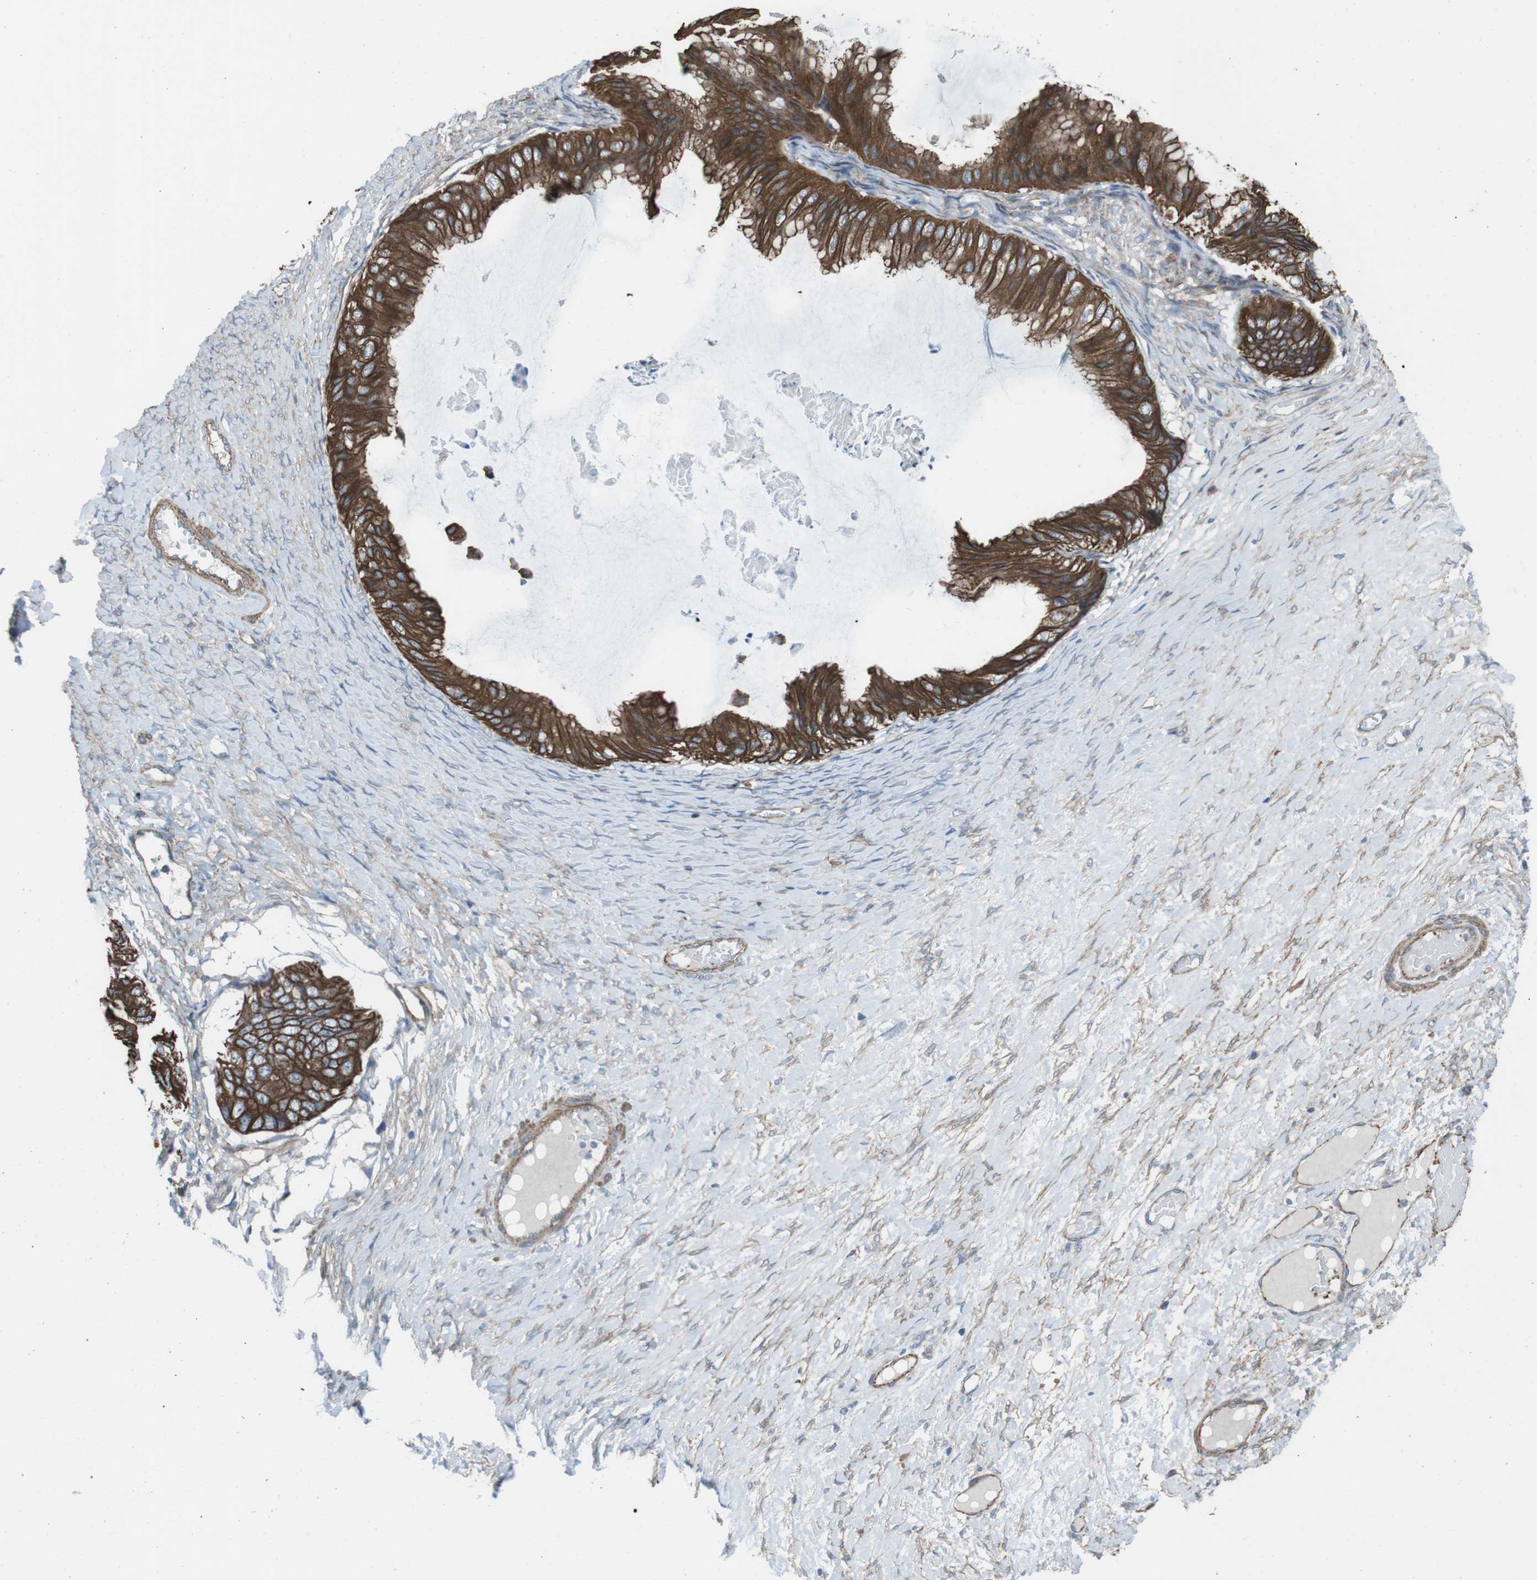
{"staining": {"intensity": "strong", "quantity": ">75%", "location": "cytoplasmic/membranous"}, "tissue": "ovarian cancer", "cell_type": "Tumor cells", "image_type": "cancer", "snomed": [{"axis": "morphology", "description": "Cystadenocarcinoma, mucinous, NOS"}, {"axis": "topography", "description": "Ovary"}], "caption": "Protein expression analysis of human ovarian mucinous cystadenocarcinoma reveals strong cytoplasmic/membranous positivity in about >75% of tumor cells.", "gene": "FAM174B", "patient": {"sex": "female", "age": 61}}